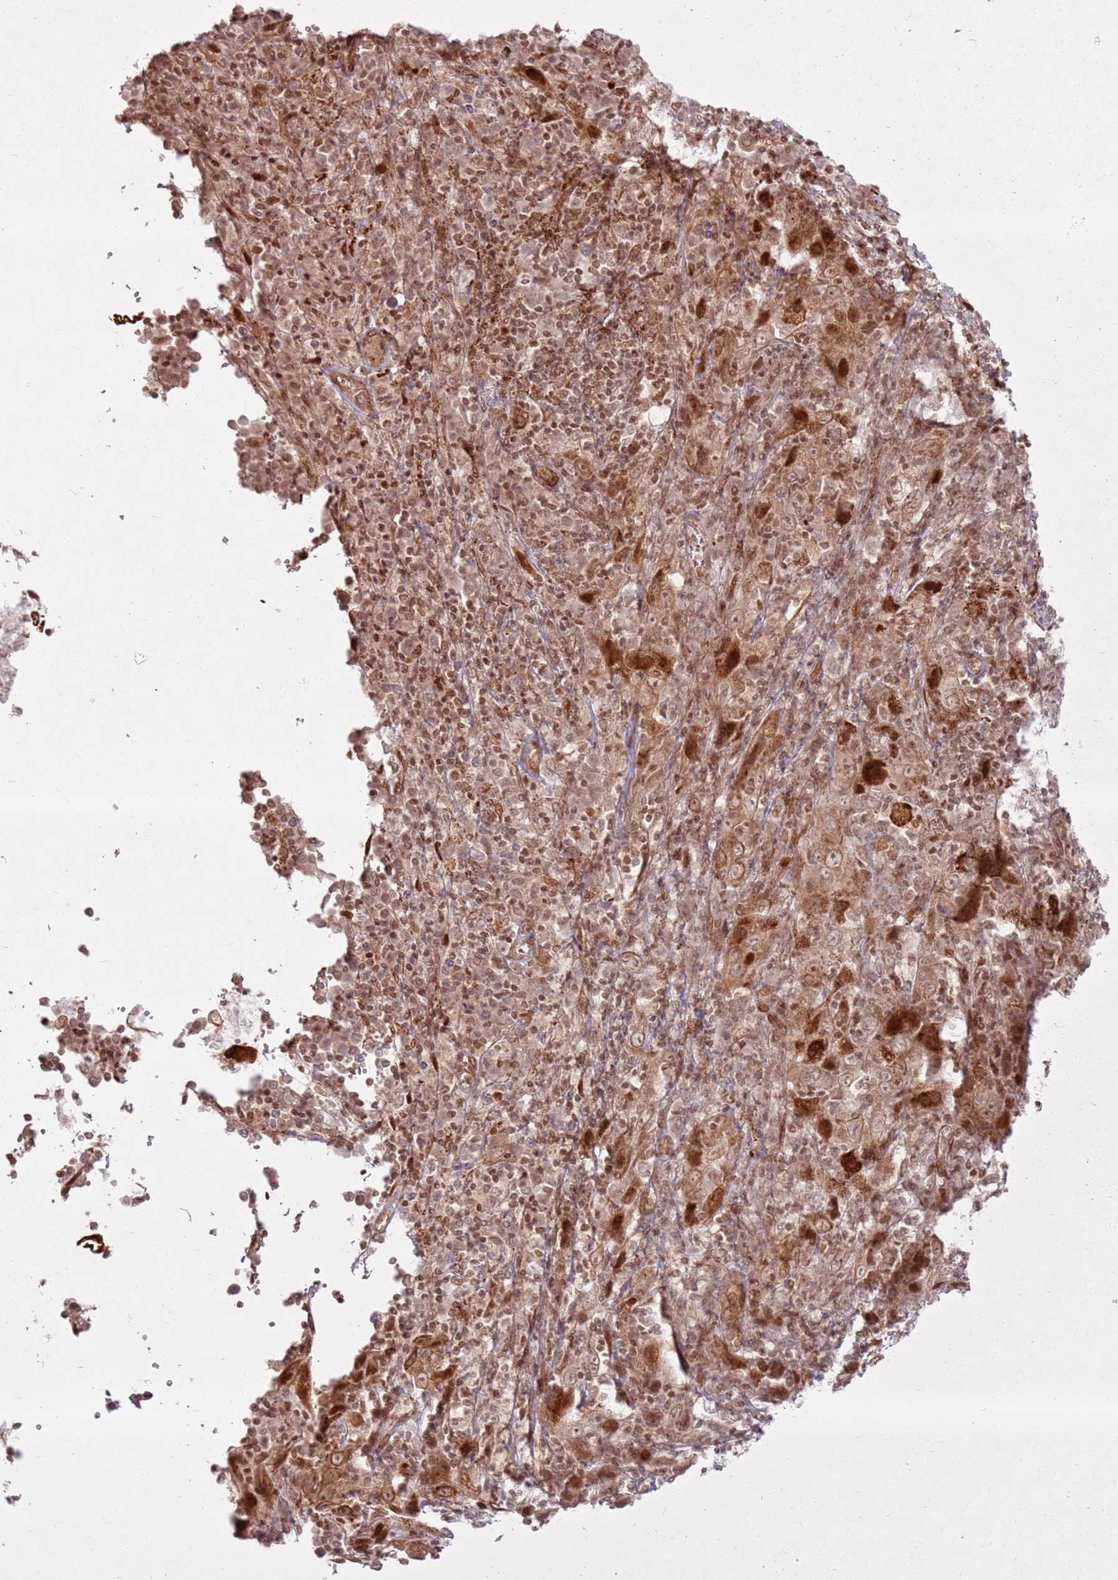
{"staining": {"intensity": "strong", "quantity": ">75%", "location": "cytoplasmic/membranous,nuclear"}, "tissue": "cervical cancer", "cell_type": "Tumor cells", "image_type": "cancer", "snomed": [{"axis": "morphology", "description": "Squamous cell carcinoma, NOS"}, {"axis": "topography", "description": "Cervix"}], "caption": "A micrograph of human cervical cancer (squamous cell carcinoma) stained for a protein displays strong cytoplasmic/membranous and nuclear brown staining in tumor cells. Ihc stains the protein of interest in brown and the nuclei are stained blue.", "gene": "KLHL36", "patient": {"sex": "female", "age": 46}}